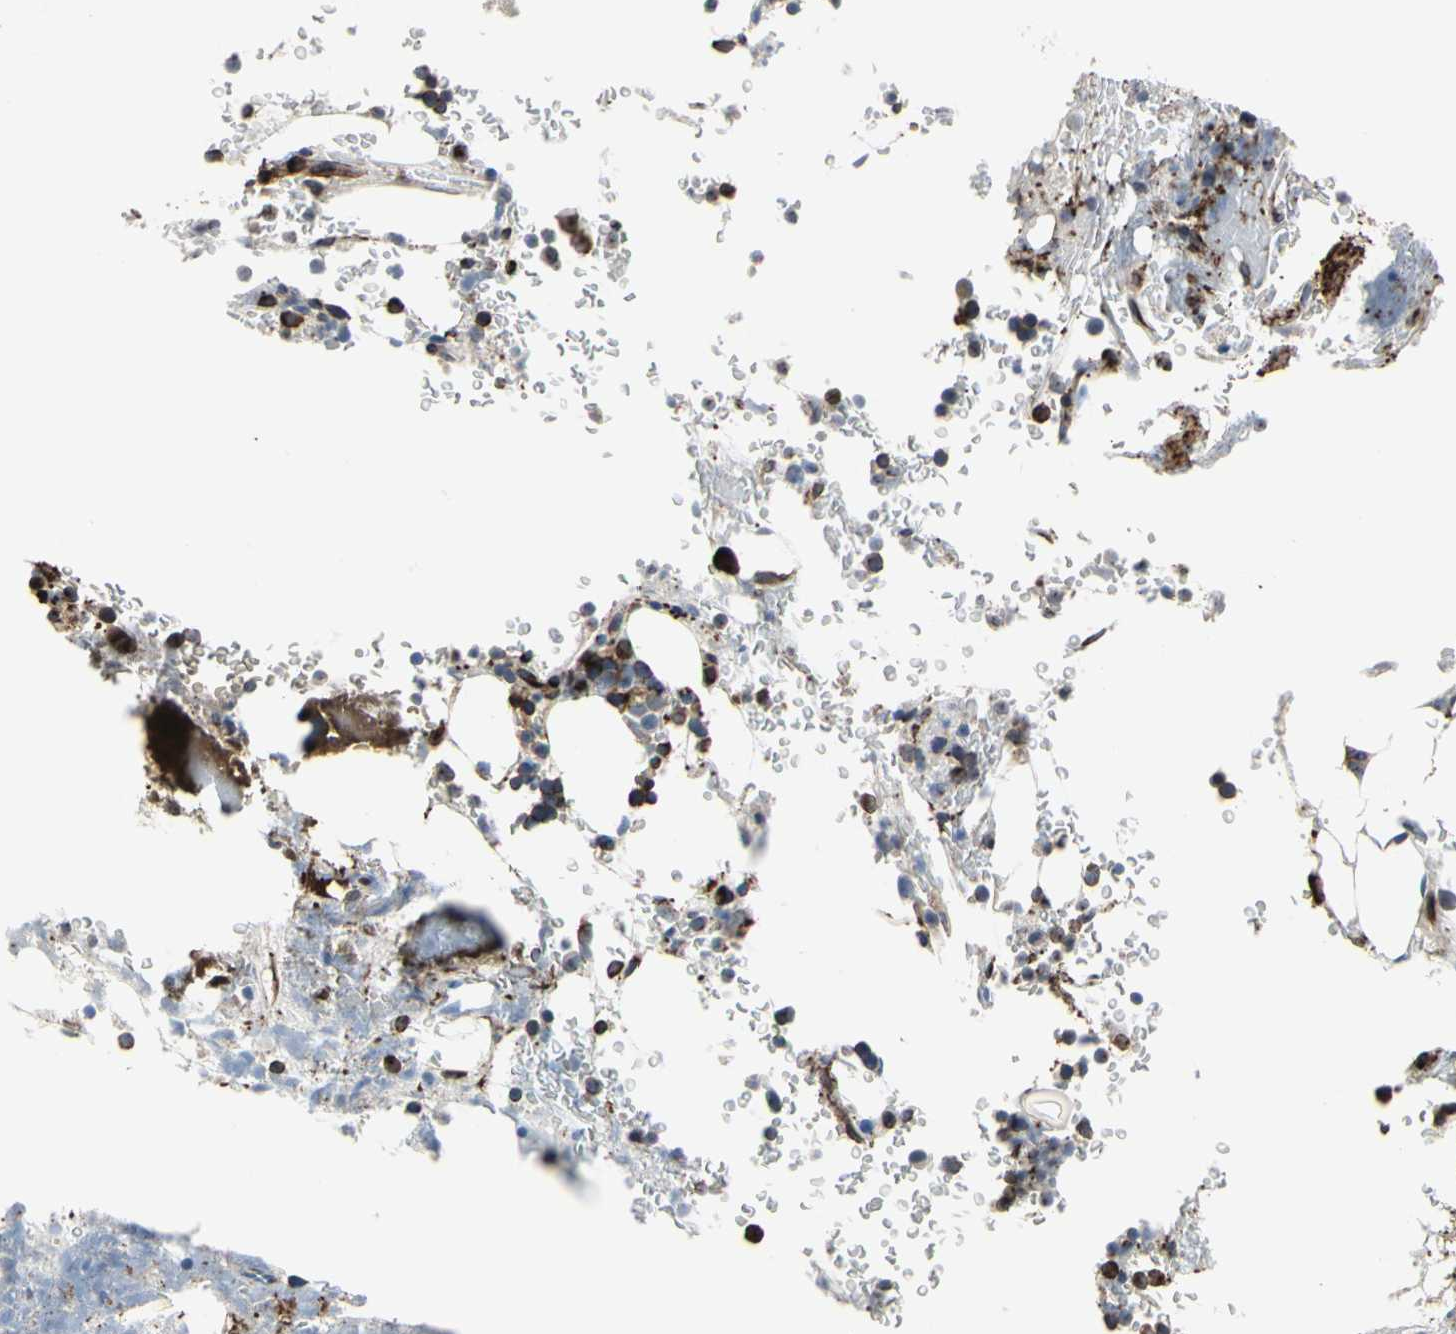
{"staining": {"intensity": "moderate", "quantity": "<25%", "location": "cytoplasmic/membranous"}, "tissue": "bone marrow", "cell_type": "Hematopoietic cells", "image_type": "normal", "snomed": [{"axis": "morphology", "description": "Normal tissue, NOS"}, {"axis": "topography", "description": "Bone marrow"}], "caption": "Immunohistochemical staining of unremarkable human bone marrow displays <25% levels of moderate cytoplasmic/membranous protein staining in about <25% of hematopoietic cells.", "gene": "TUBA1A", "patient": {"sex": "female", "age": 73}}